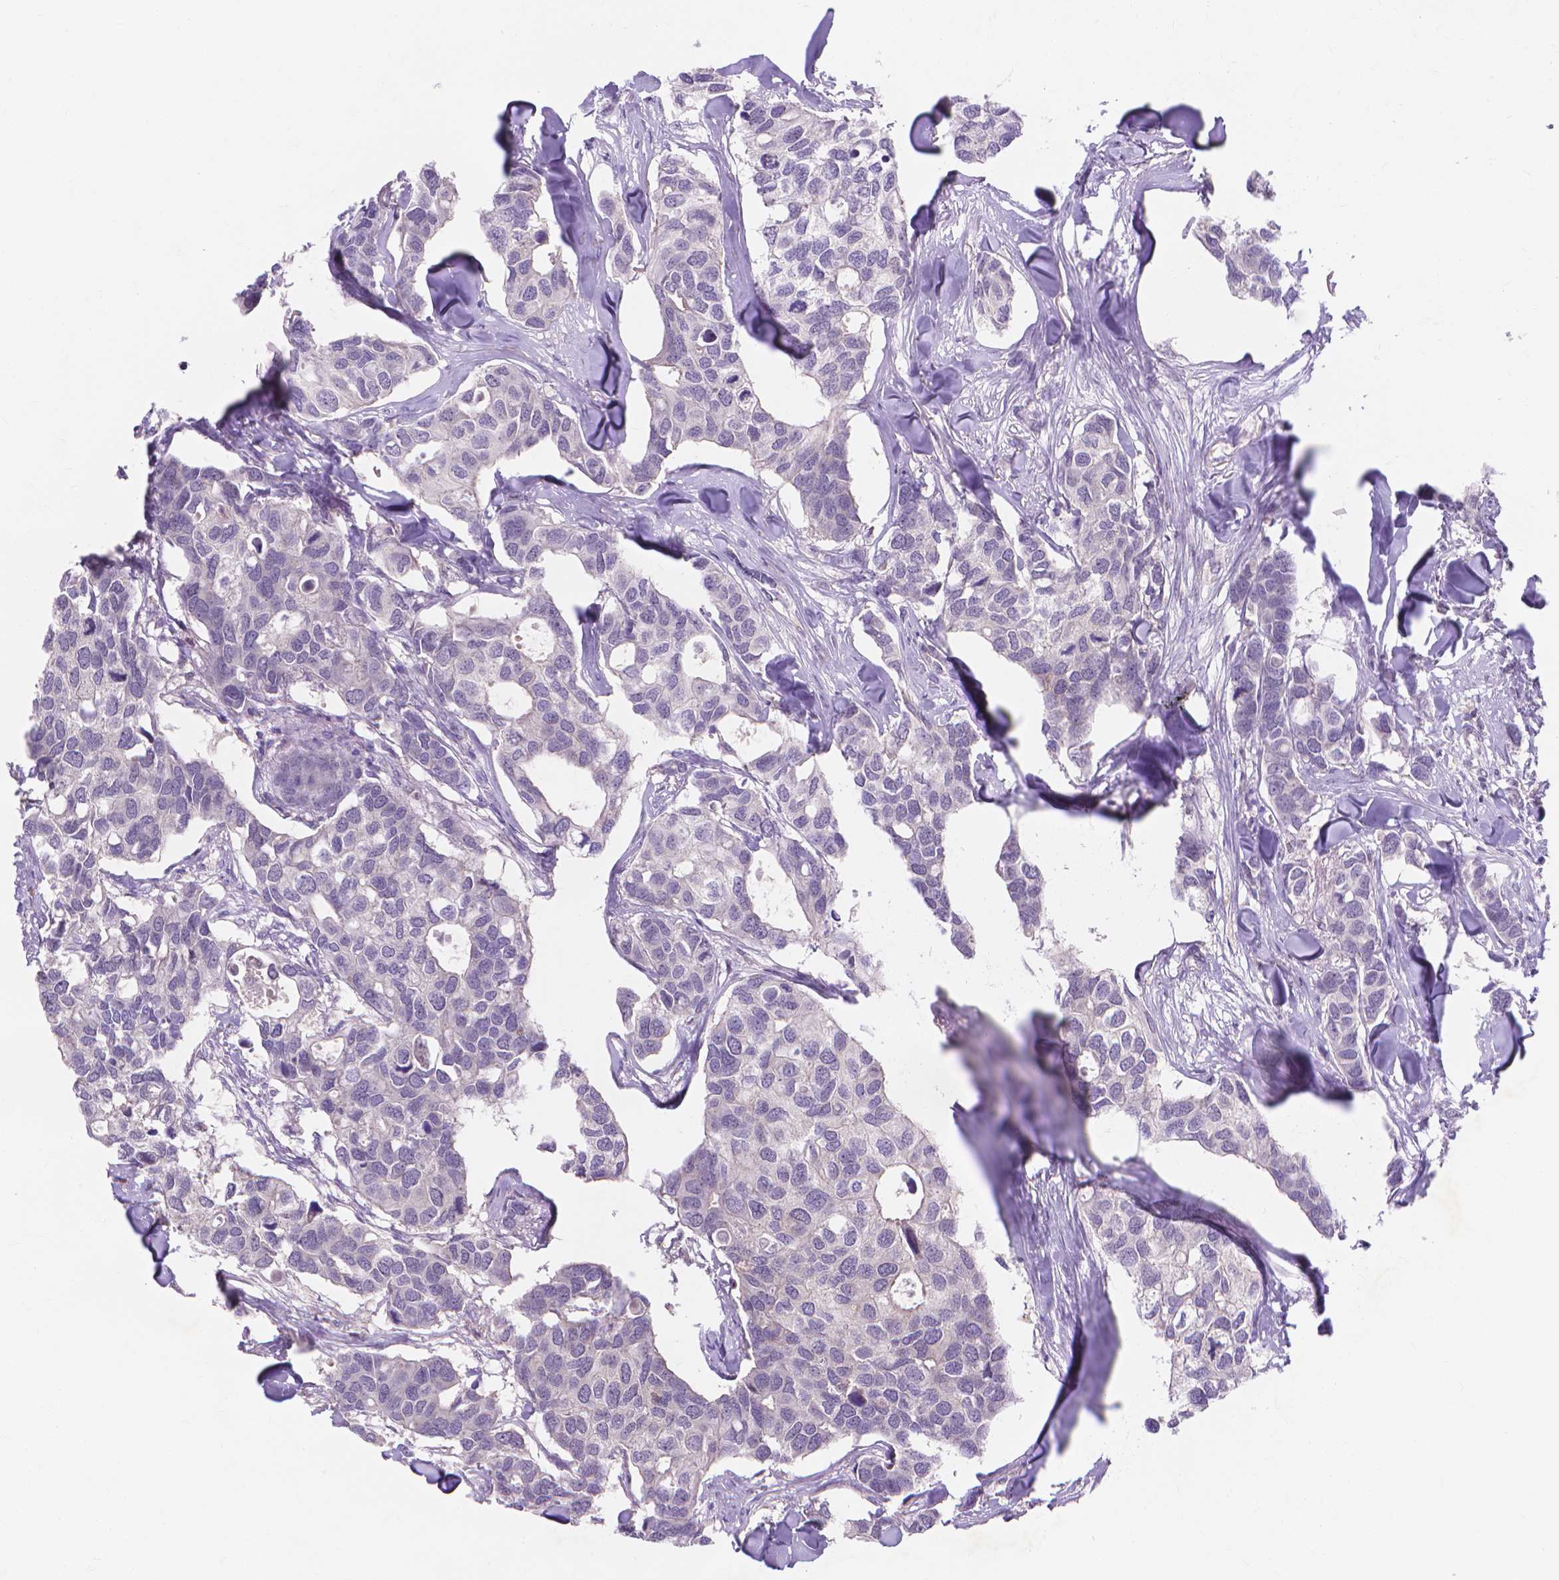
{"staining": {"intensity": "negative", "quantity": "none", "location": "none"}, "tissue": "breast cancer", "cell_type": "Tumor cells", "image_type": "cancer", "snomed": [{"axis": "morphology", "description": "Duct carcinoma"}, {"axis": "topography", "description": "Breast"}], "caption": "Tumor cells show no significant positivity in breast cancer.", "gene": "PRDM13", "patient": {"sex": "female", "age": 83}}